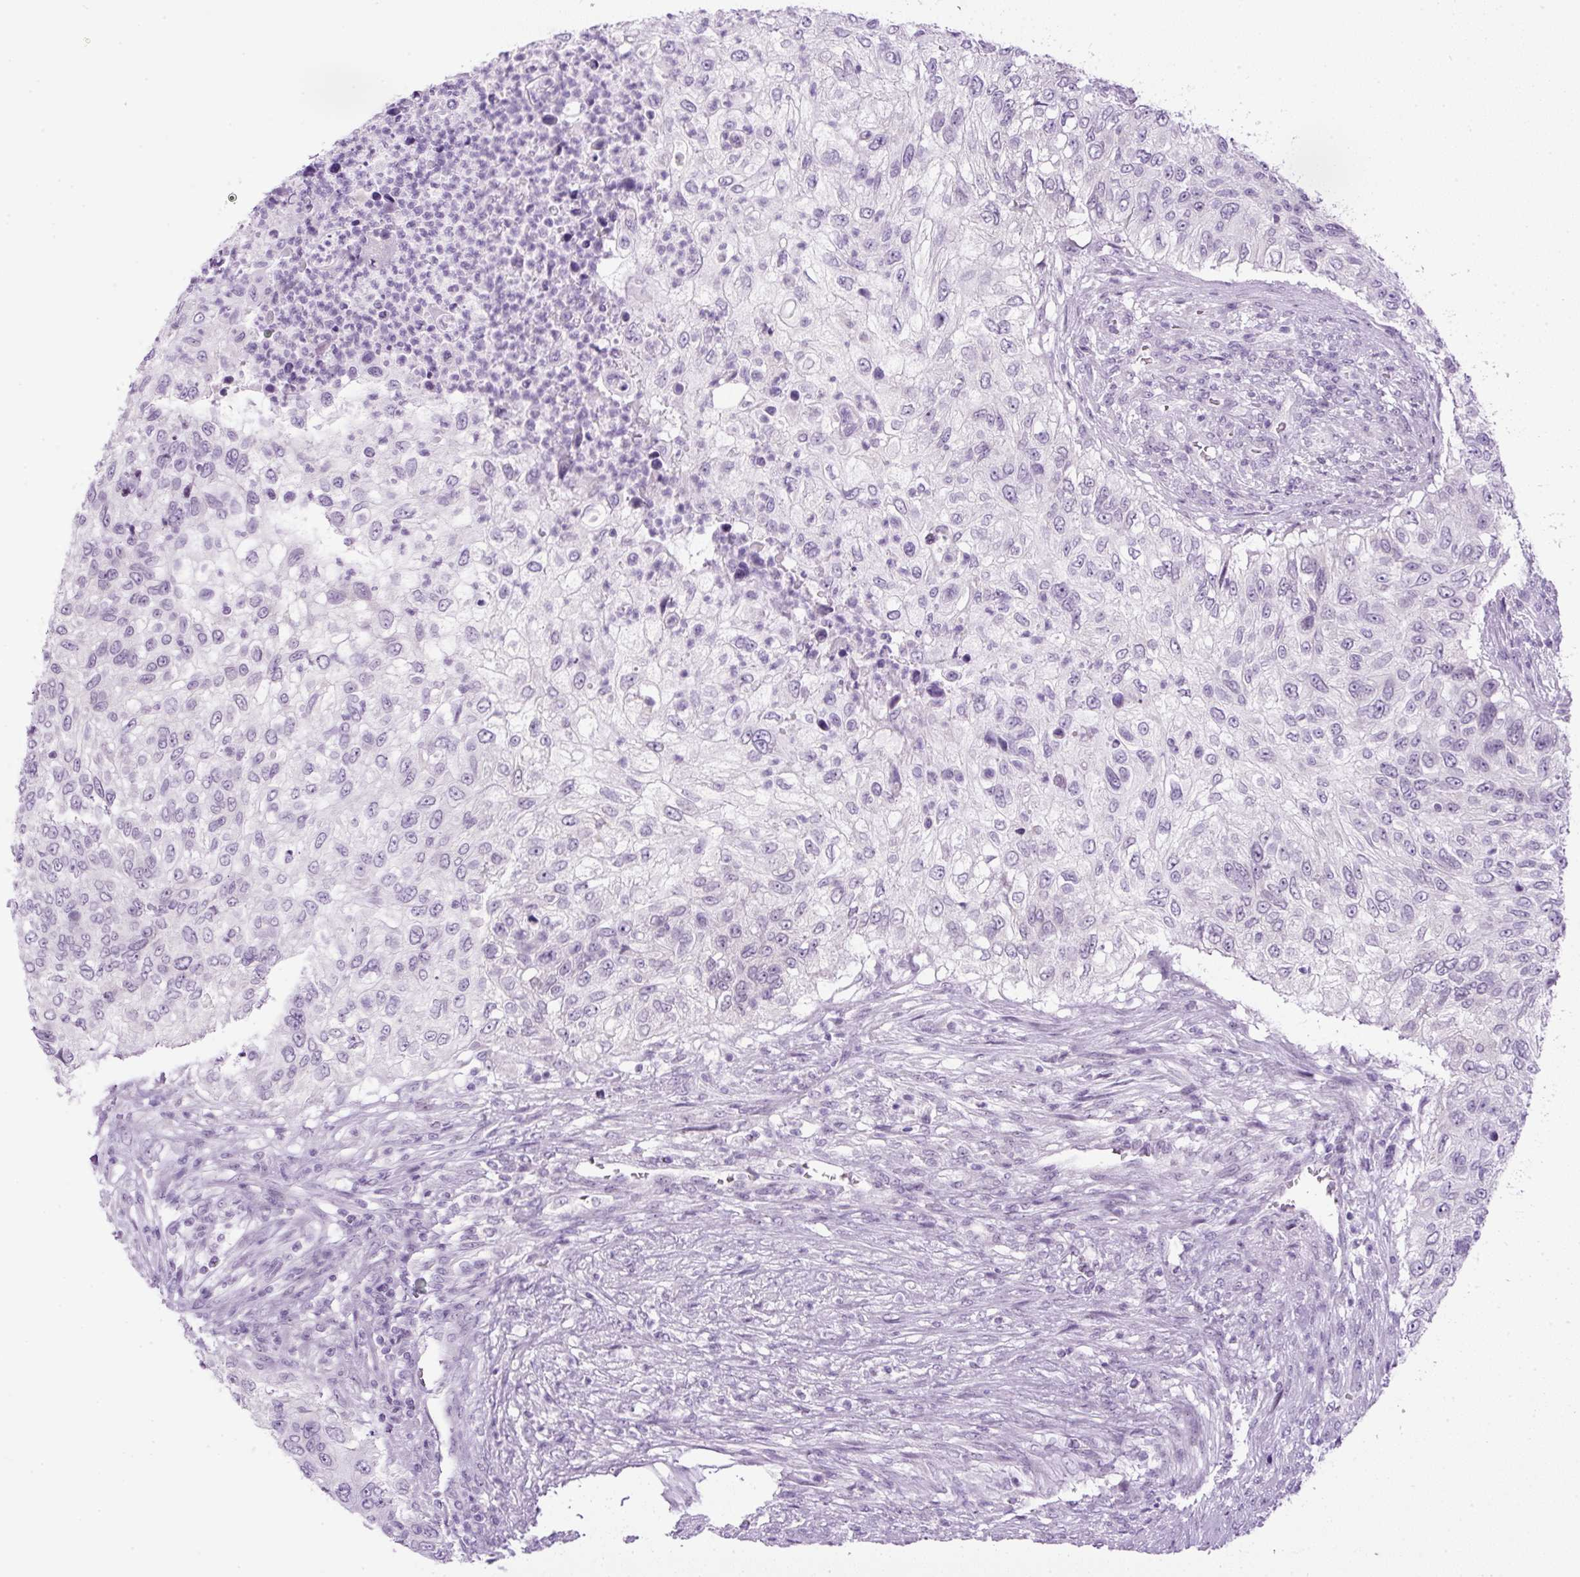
{"staining": {"intensity": "negative", "quantity": "none", "location": "none"}, "tissue": "urothelial cancer", "cell_type": "Tumor cells", "image_type": "cancer", "snomed": [{"axis": "morphology", "description": "Urothelial carcinoma, High grade"}, {"axis": "topography", "description": "Urinary bladder"}], "caption": "High power microscopy image of an immunohistochemistry image of urothelial carcinoma (high-grade), revealing no significant positivity in tumor cells.", "gene": "RHBDD2", "patient": {"sex": "female", "age": 60}}